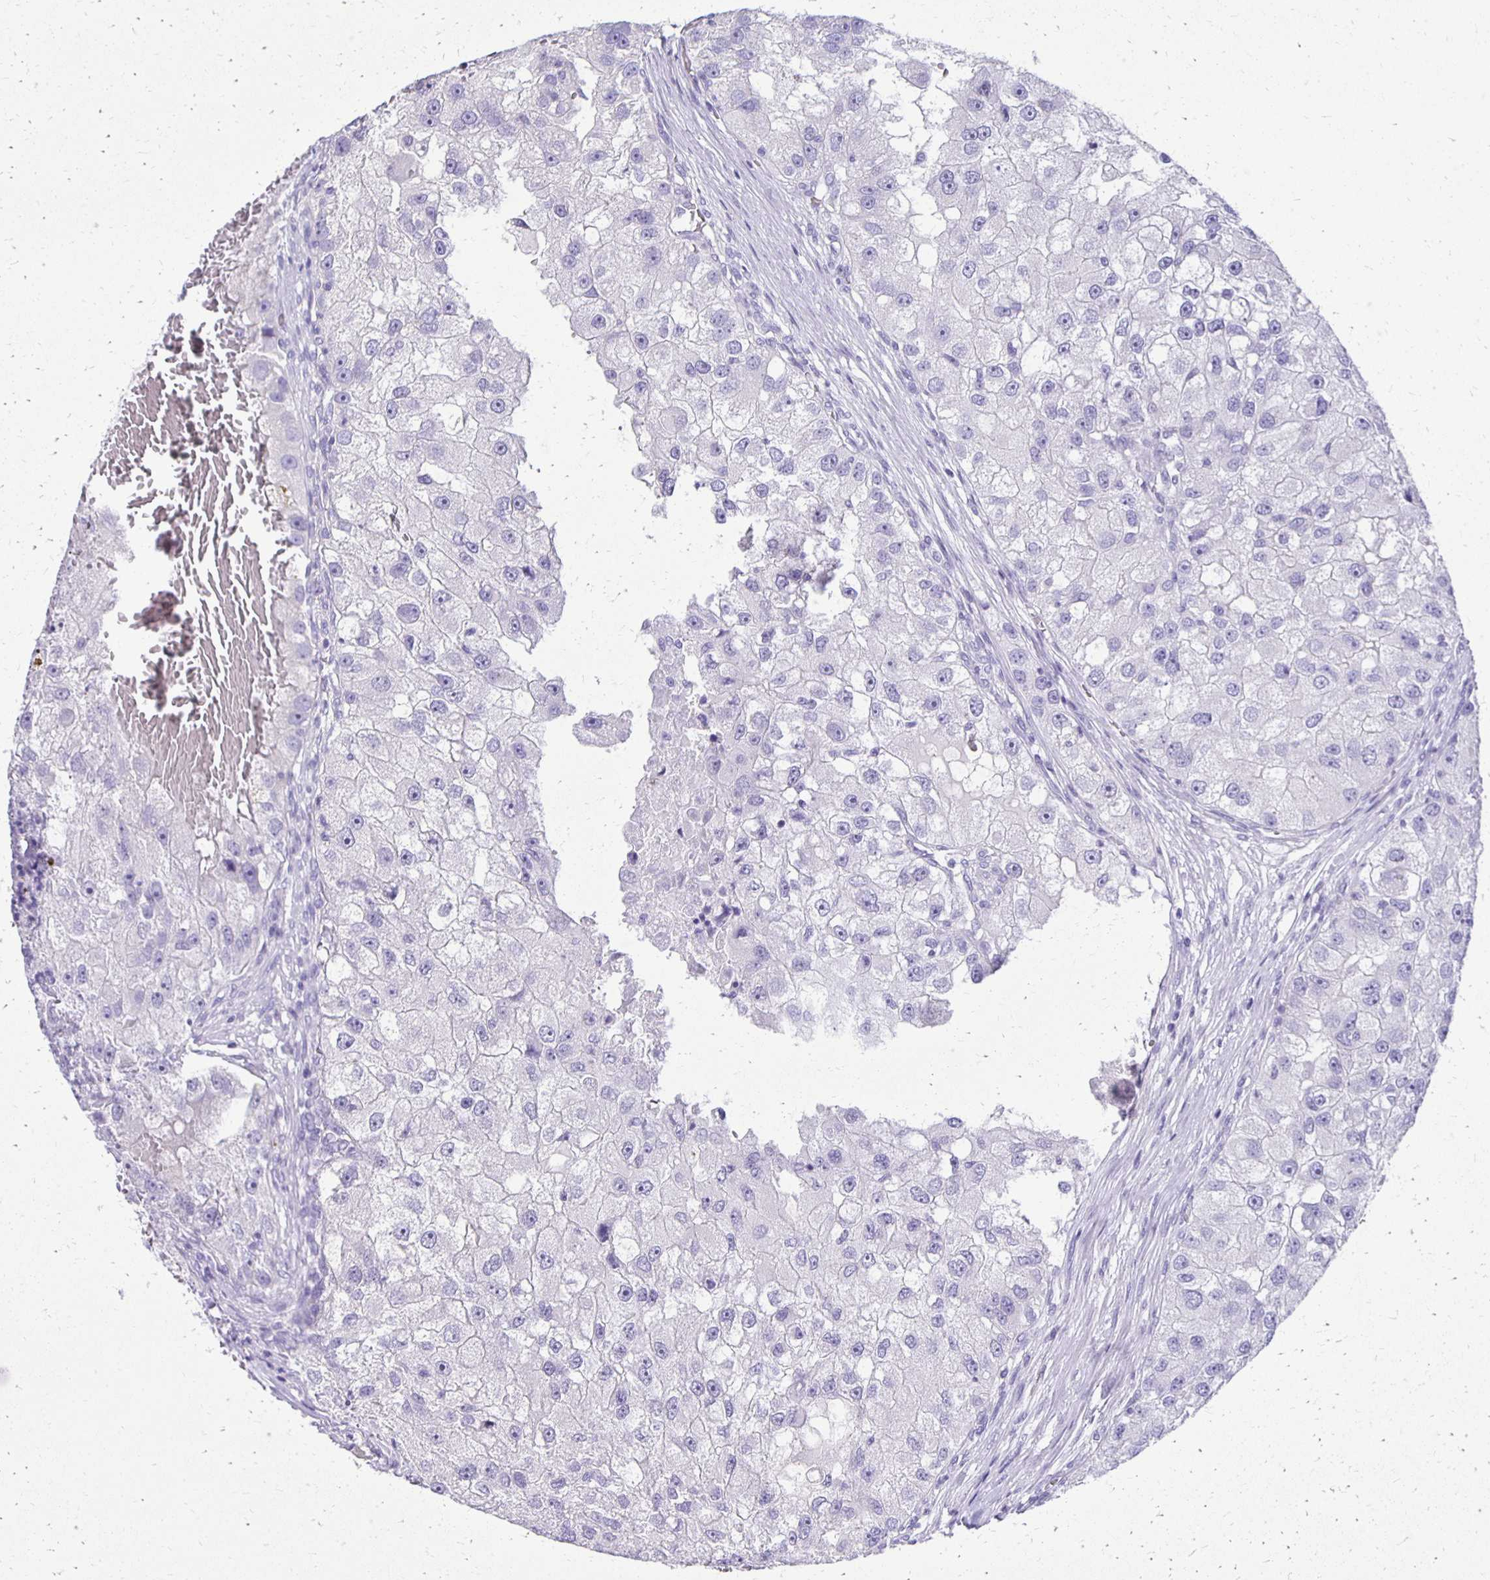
{"staining": {"intensity": "negative", "quantity": "none", "location": "none"}, "tissue": "renal cancer", "cell_type": "Tumor cells", "image_type": "cancer", "snomed": [{"axis": "morphology", "description": "Adenocarcinoma, NOS"}, {"axis": "topography", "description": "Kidney"}], "caption": "IHC photomicrograph of neoplastic tissue: adenocarcinoma (renal) stained with DAB (3,3'-diaminobenzidine) shows no significant protein expression in tumor cells.", "gene": "ANKRD45", "patient": {"sex": "male", "age": 63}}